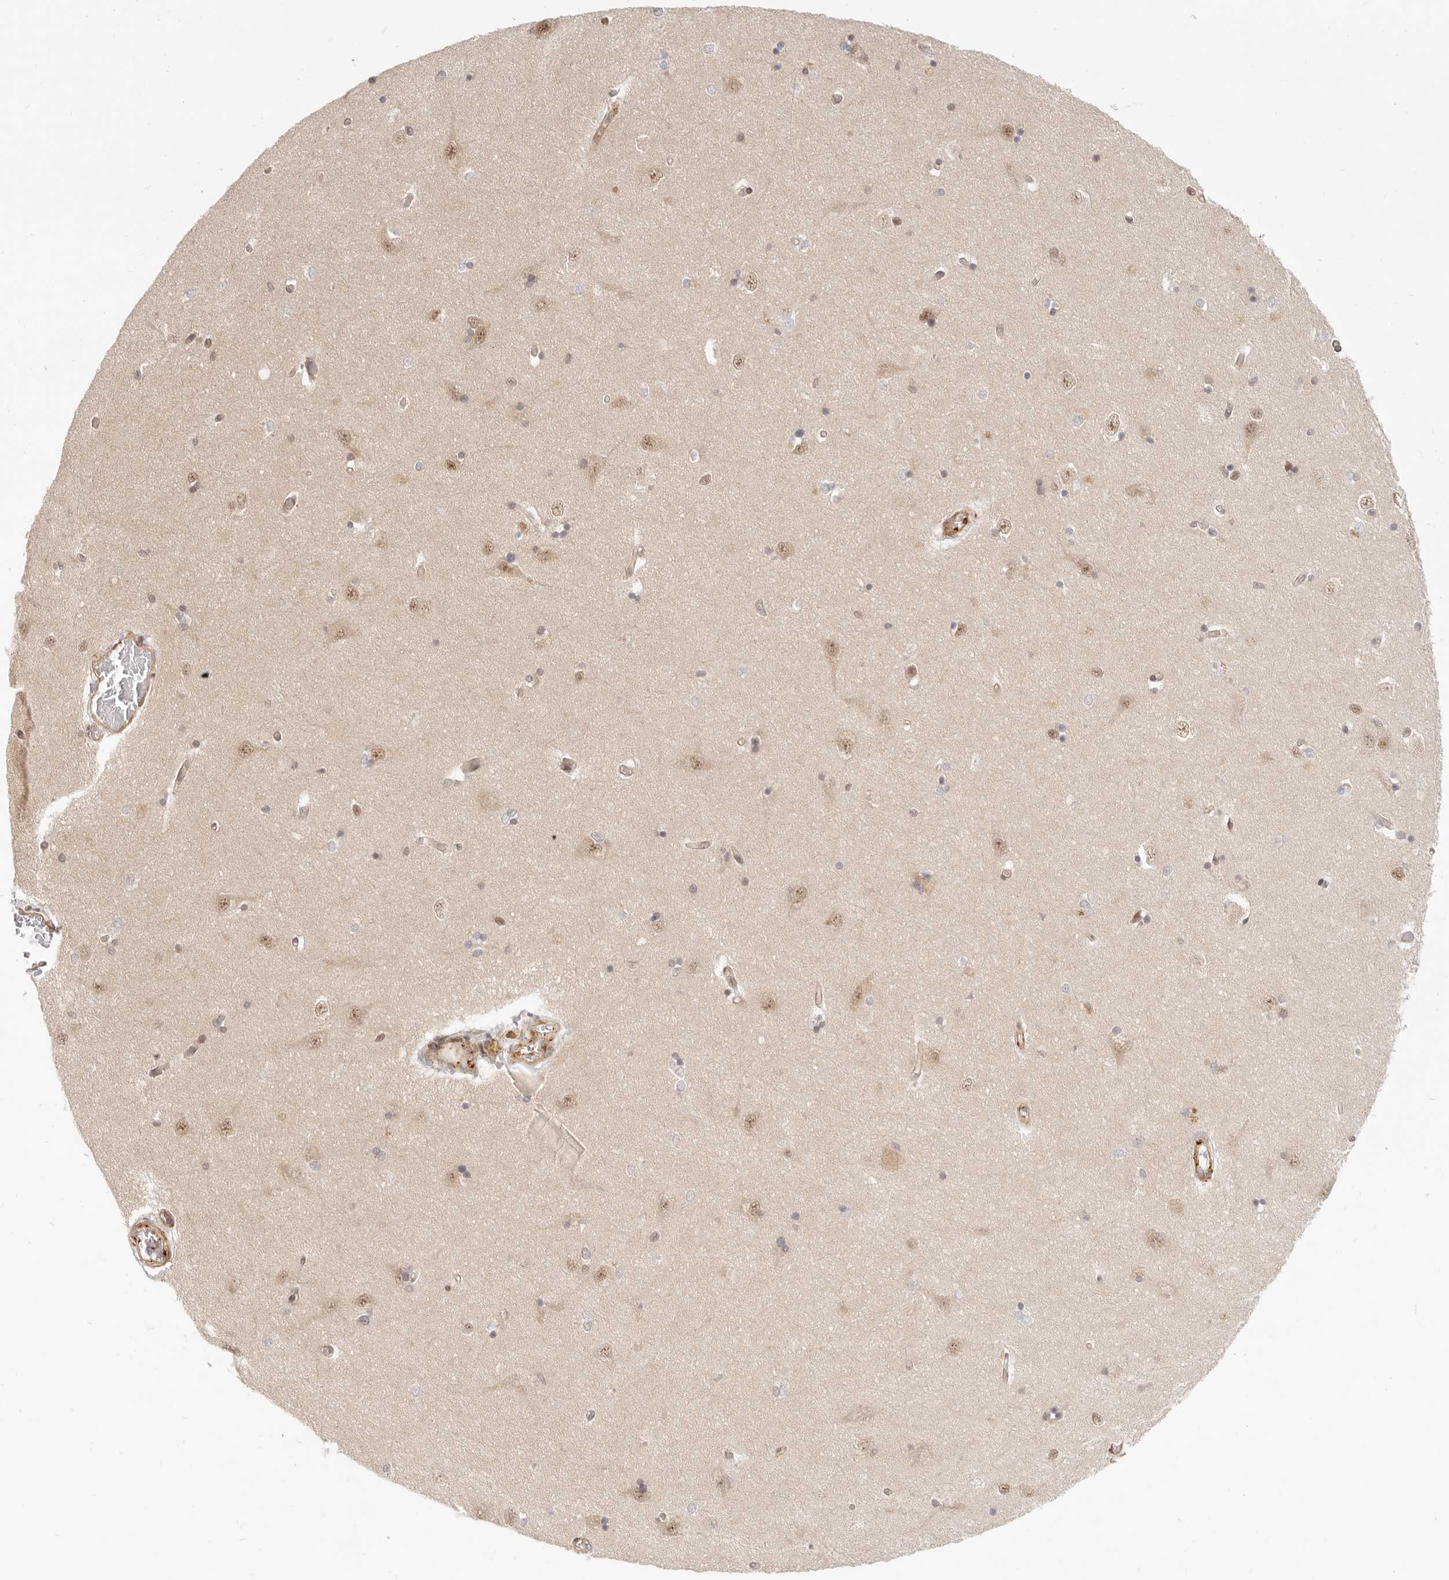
{"staining": {"intensity": "weak", "quantity": "<25%", "location": "nuclear"}, "tissue": "hippocampus", "cell_type": "Glial cells", "image_type": "normal", "snomed": [{"axis": "morphology", "description": "Normal tissue, NOS"}, {"axis": "topography", "description": "Hippocampus"}], "caption": "Immunohistochemistry (IHC) of benign human hippocampus demonstrates no staining in glial cells.", "gene": "BAP1", "patient": {"sex": "male", "age": 45}}